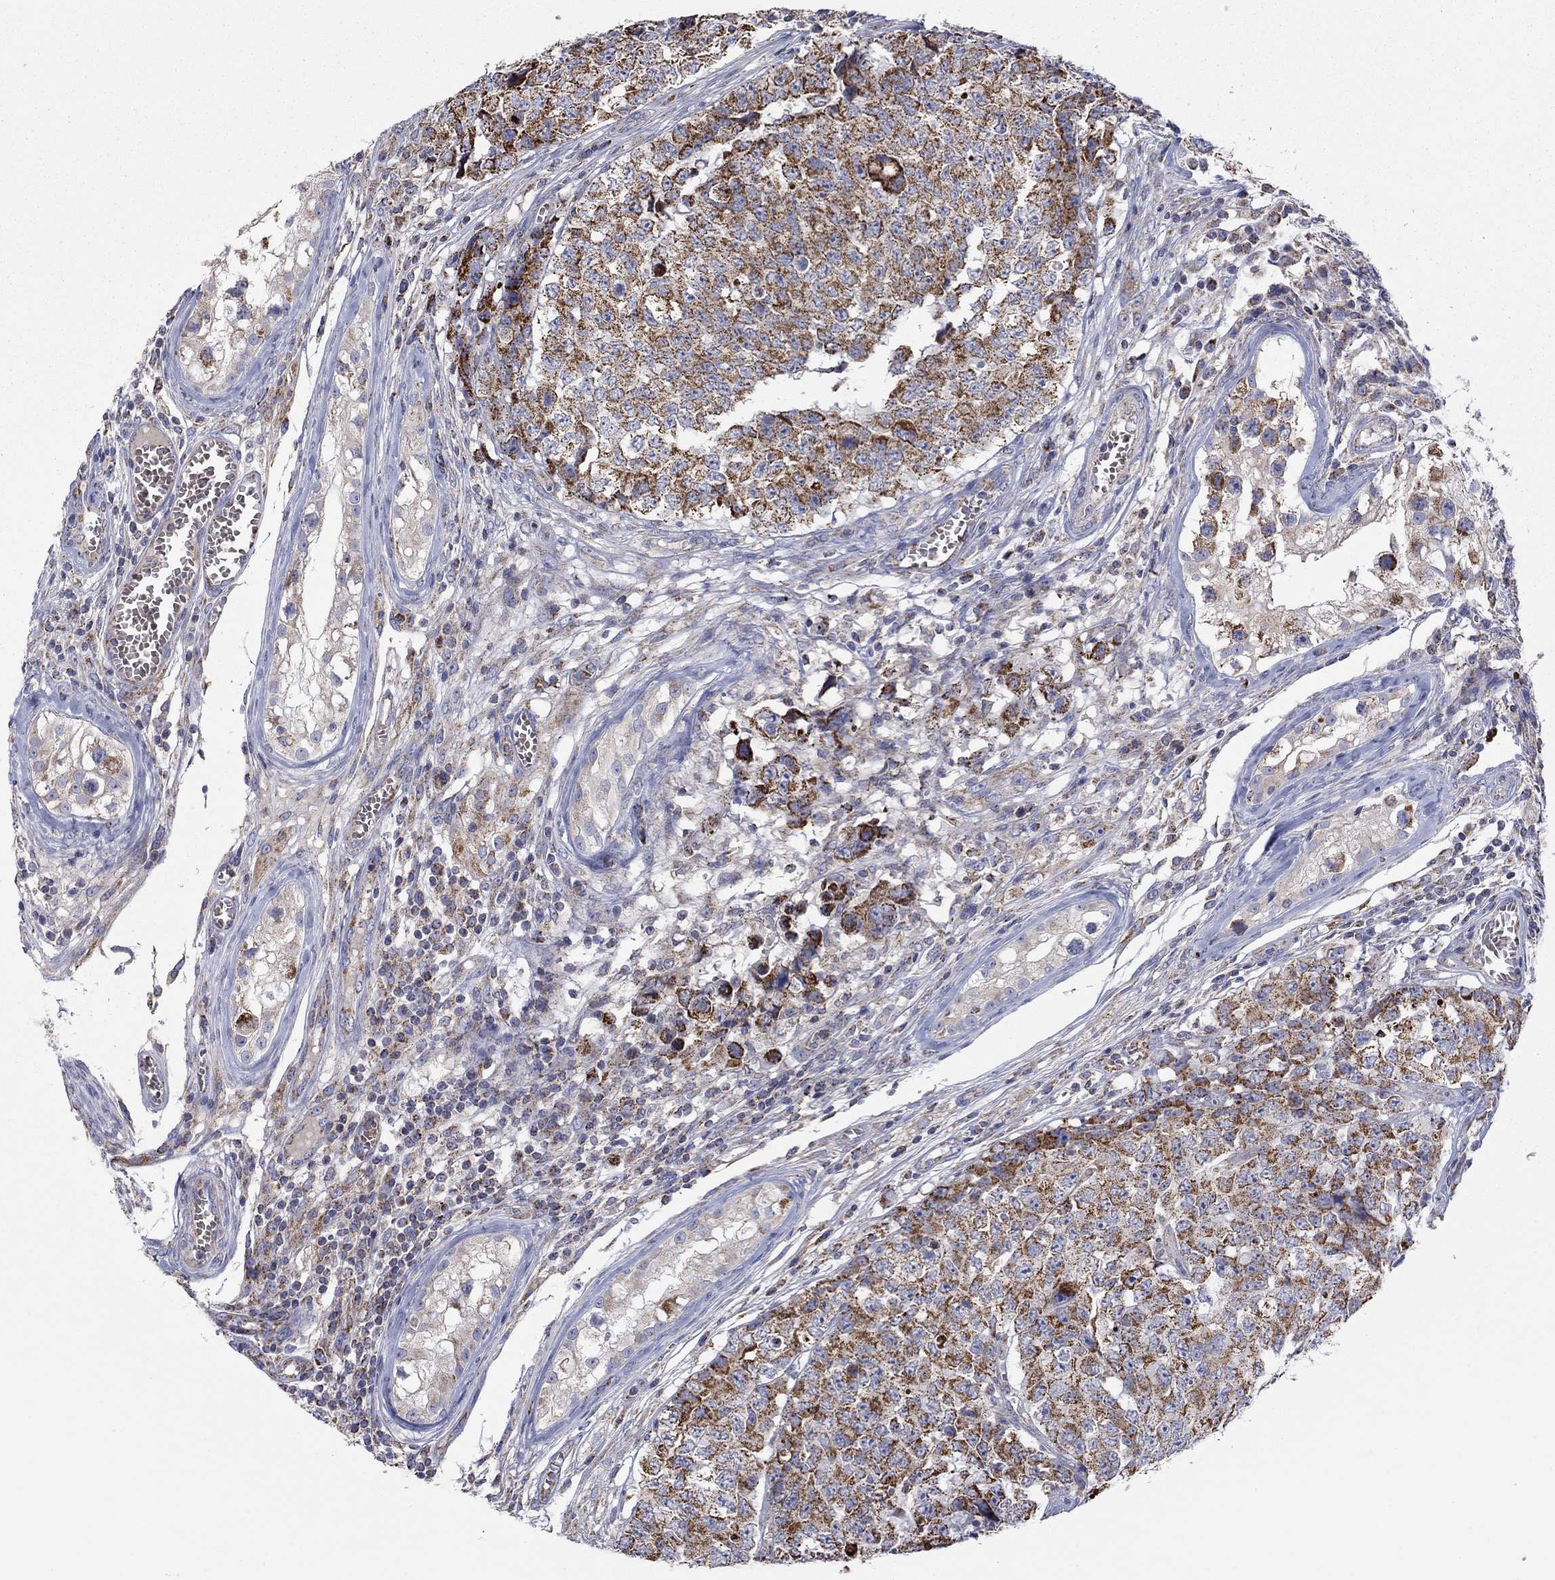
{"staining": {"intensity": "strong", "quantity": ">75%", "location": "cytoplasmic/membranous"}, "tissue": "testis cancer", "cell_type": "Tumor cells", "image_type": "cancer", "snomed": [{"axis": "morphology", "description": "Carcinoma, Embryonal, NOS"}, {"axis": "topography", "description": "Testis"}], "caption": "Immunohistochemical staining of human testis cancer (embryonal carcinoma) demonstrates high levels of strong cytoplasmic/membranous staining in approximately >75% of tumor cells.", "gene": "HPS5", "patient": {"sex": "male", "age": 23}}